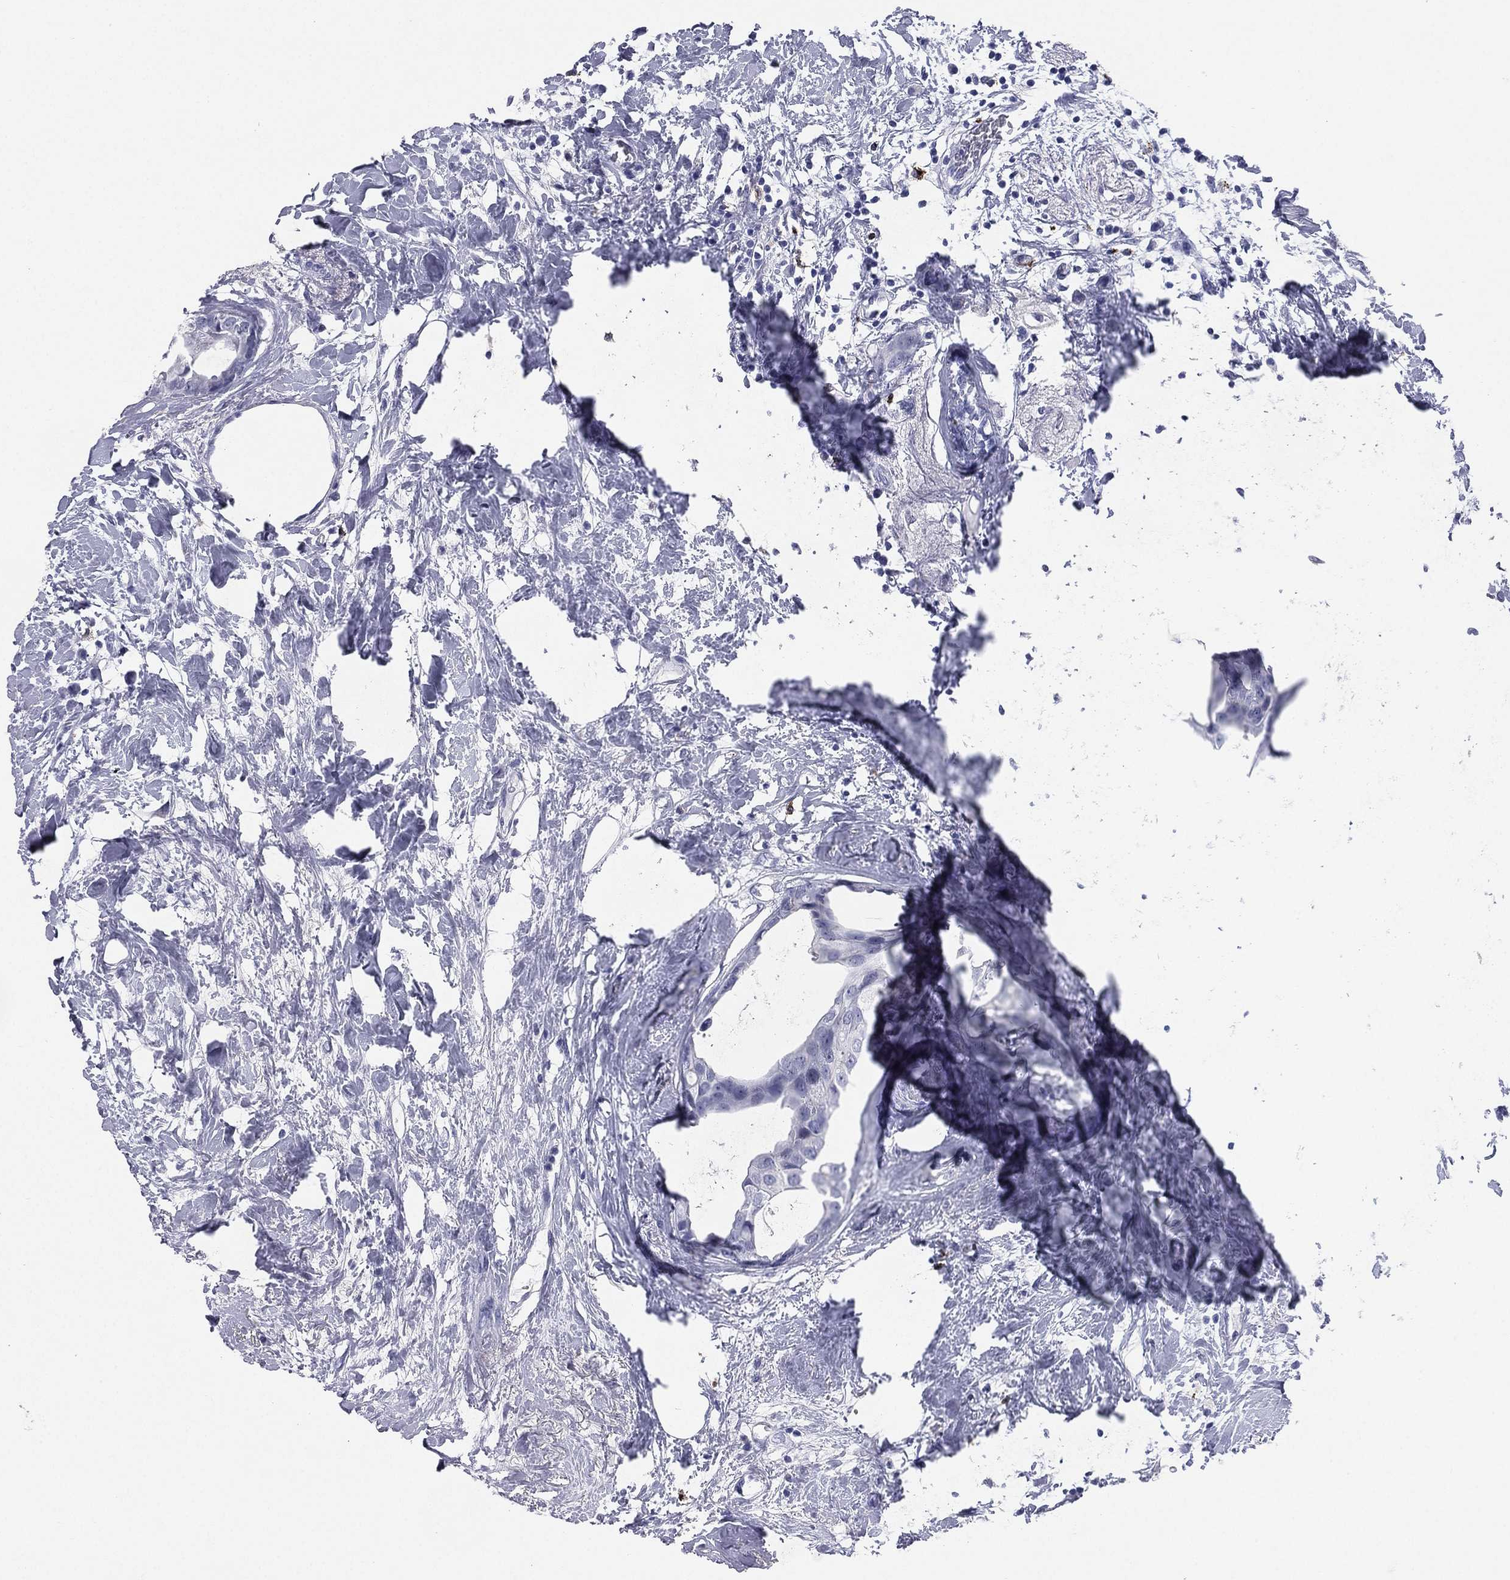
{"staining": {"intensity": "negative", "quantity": "none", "location": "none"}, "tissue": "breast cancer", "cell_type": "Tumor cells", "image_type": "cancer", "snomed": [{"axis": "morphology", "description": "Duct carcinoma"}, {"axis": "topography", "description": "Breast"}], "caption": "Tumor cells show no significant protein positivity in breast cancer (infiltrating ductal carcinoma).", "gene": "HLA-DOA", "patient": {"sex": "female", "age": 45}}